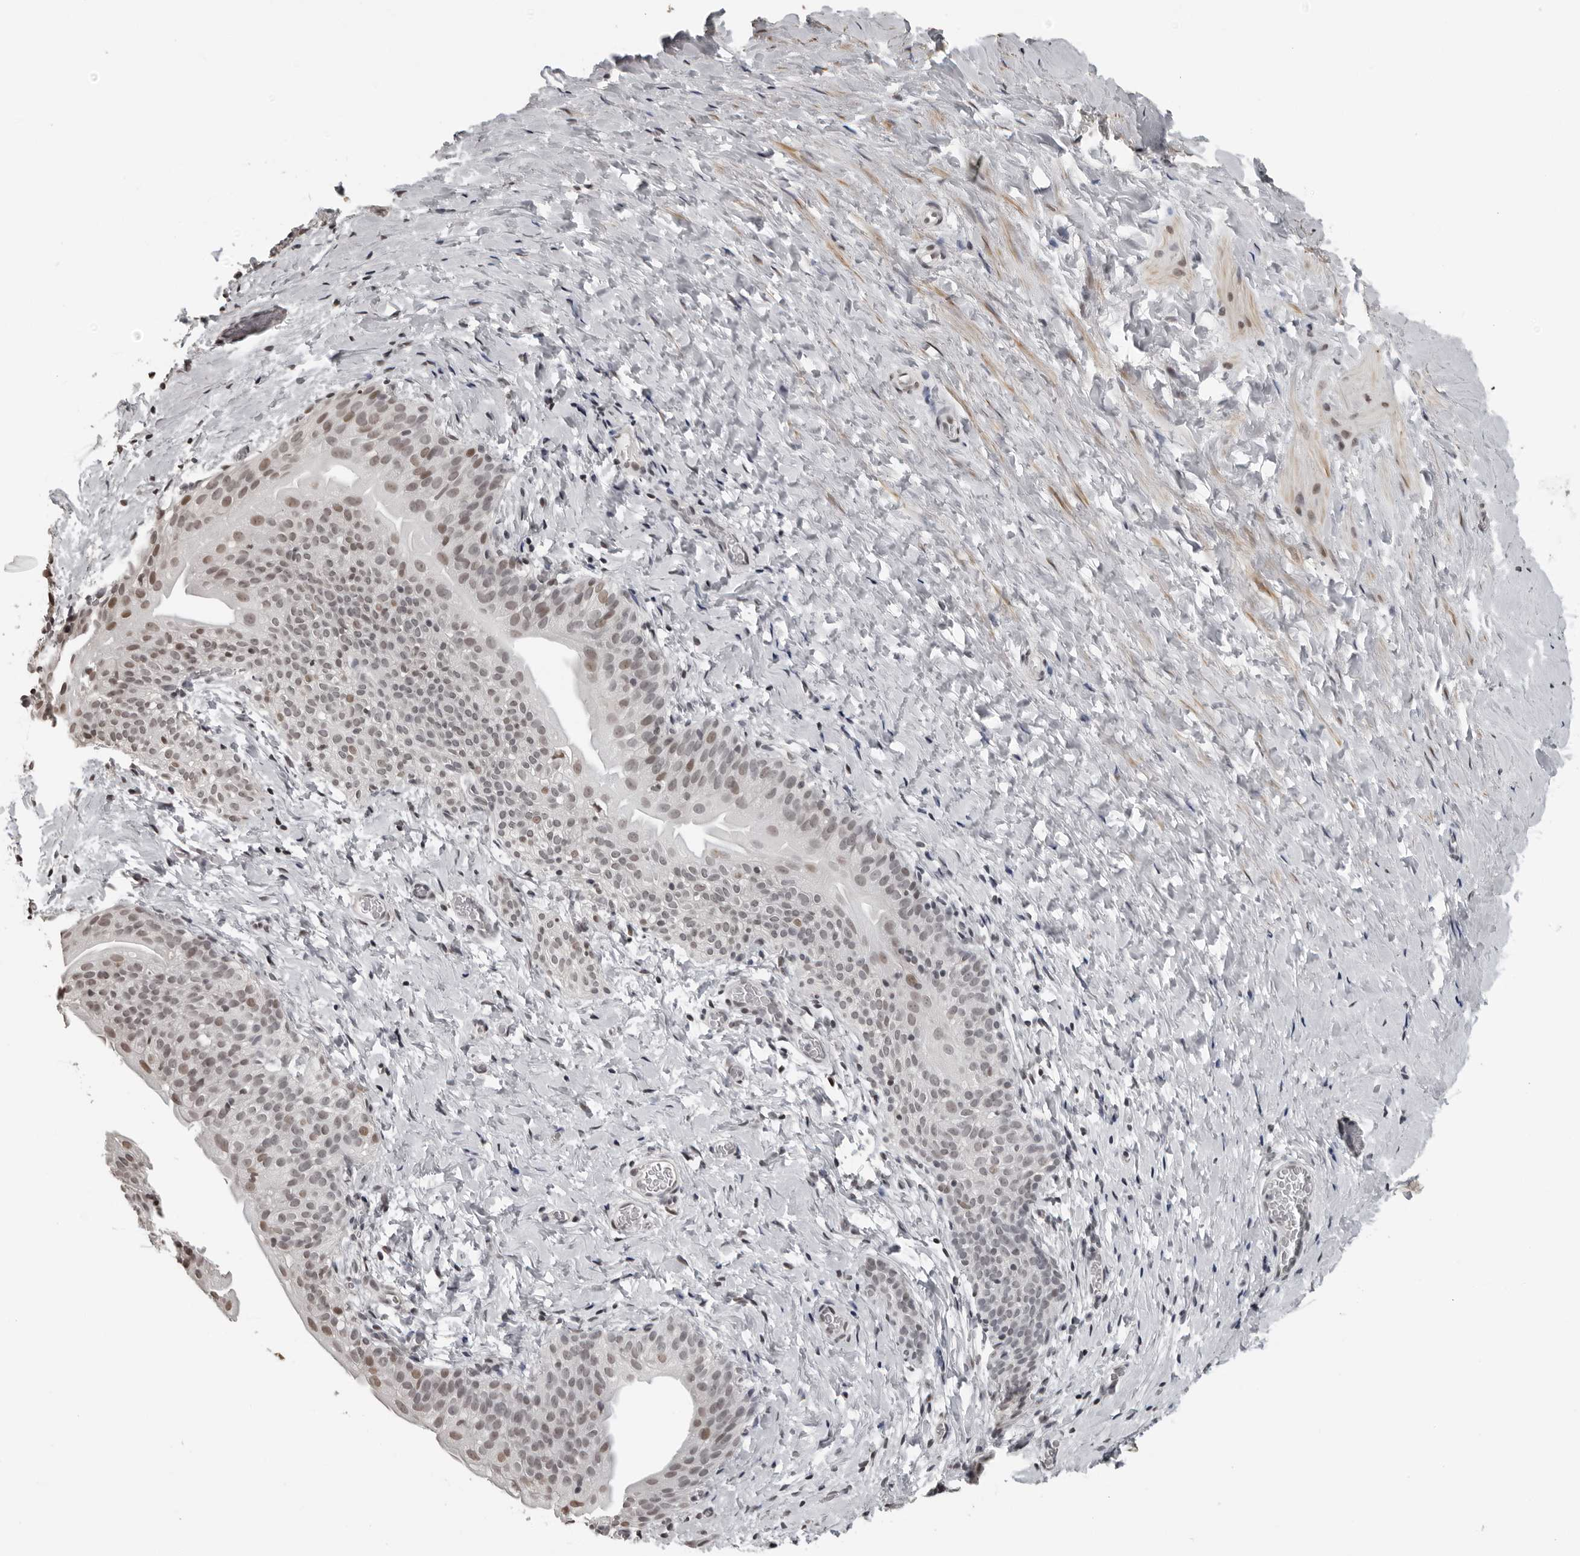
{"staining": {"intensity": "weak", "quantity": "25%-75%", "location": "cytoplasmic/membranous,nuclear"}, "tissue": "smooth muscle", "cell_type": "Smooth muscle cells", "image_type": "normal", "snomed": [{"axis": "morphology", "description": "Normal tissue, NOS"}, {"axis": "topography", "description": "Smooth muscle"}], "caption": "An image of smooth muscle stained for a protein shows weak cytoplasmic/membranous,nuclear brown staining in smooth muscle cells.", "gene": "ORC1", "patient": {"sex": "male", "age": 16}}